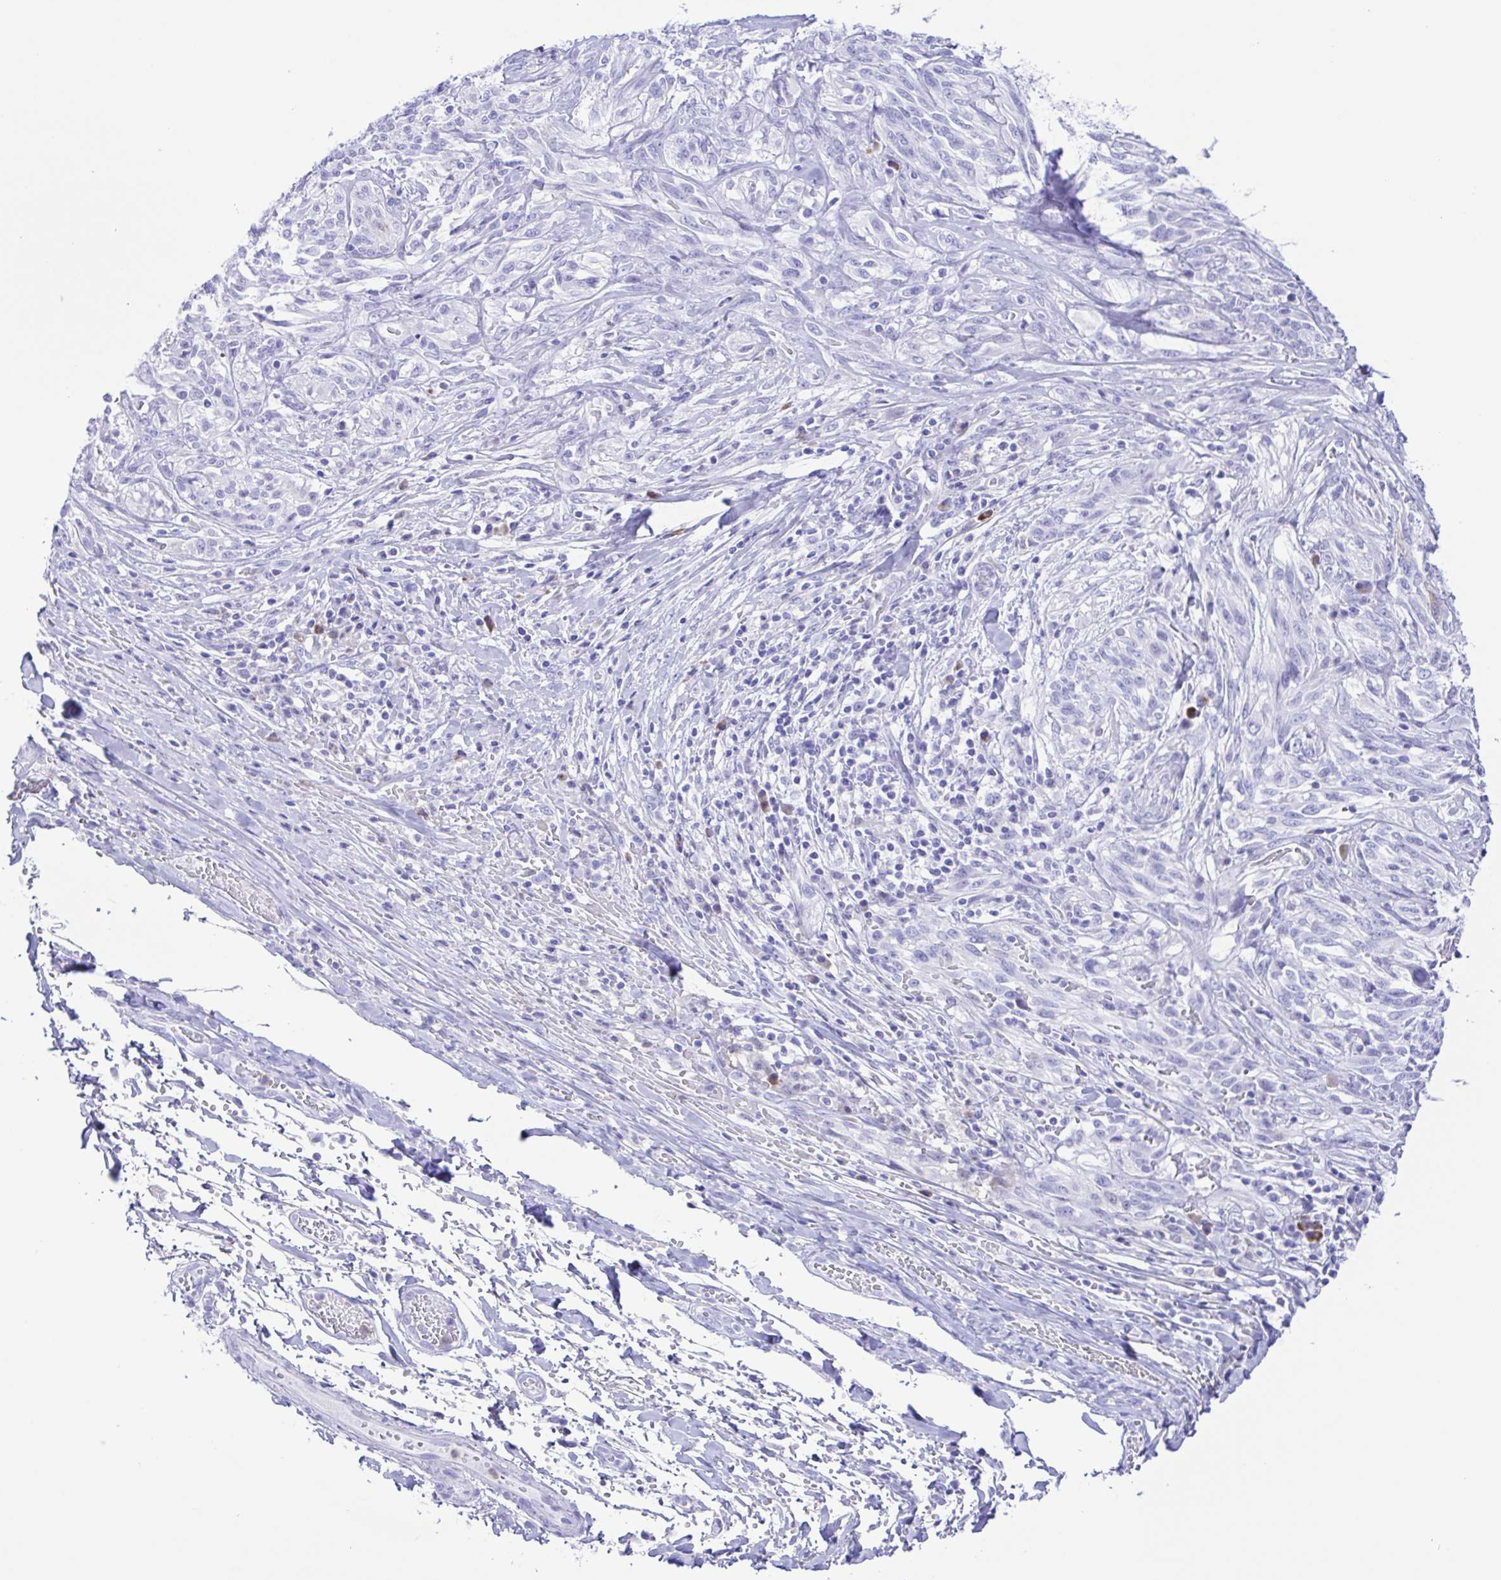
{"staining": {"intensity": "negative", "quantity": "none", "location": "none"}, "tissue": "melanoma", "cell_type": "Tumor cells", "image_type": "cancer", "snomed": [{"axis": "morphology", "description": "Malignant melanoma, NOS"}, {"axis": "topography", "description": "Skin"}], "caption": "IHC image of neoplastic tissue: melanoma stained with DAB (3,3'-diaminobenzidine) reveals no significant protein staining in tumor cells.", "gene": "GPR17", "patient": {"sex": "female", "age": 91}}